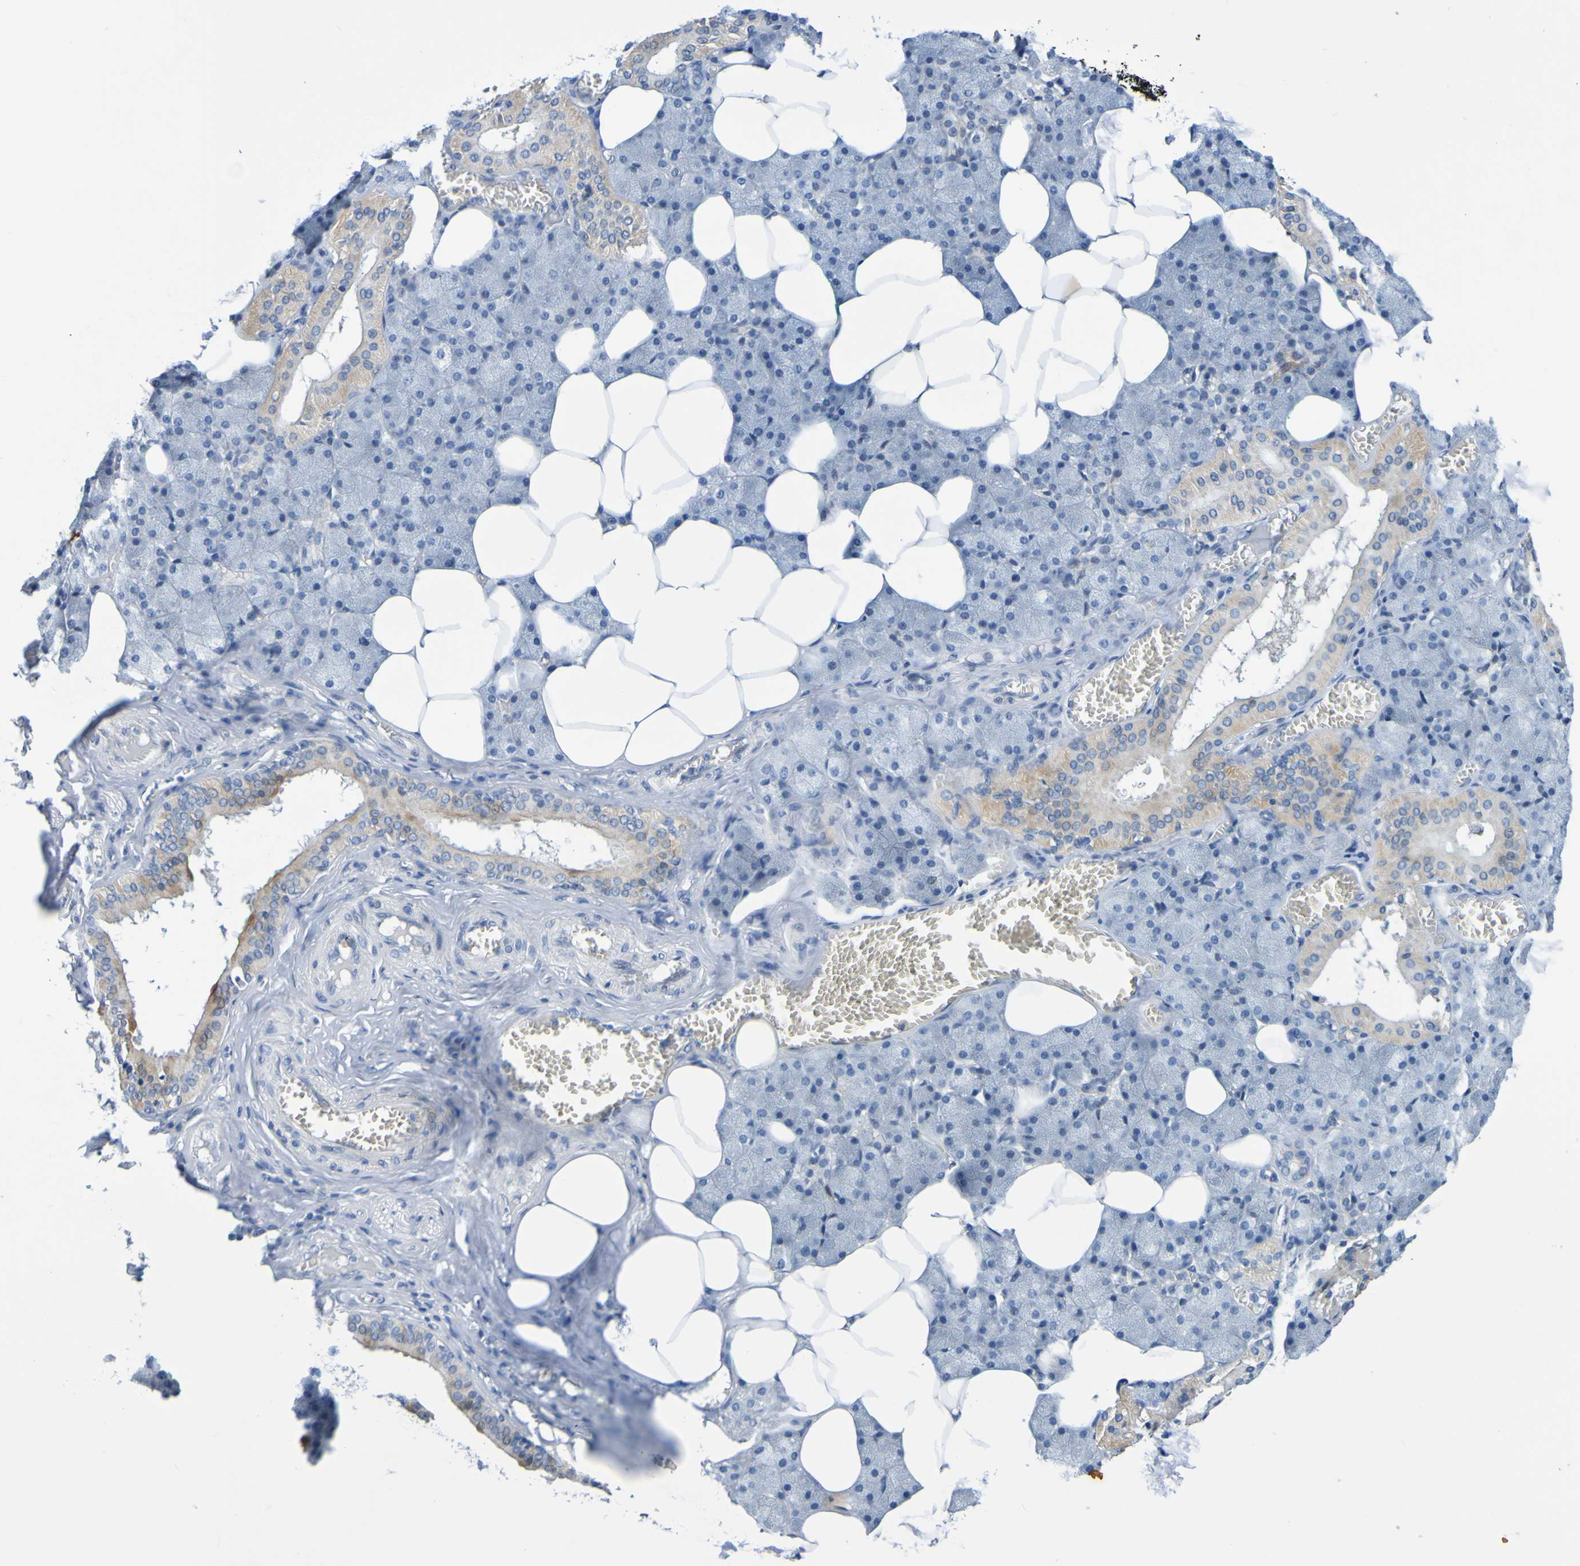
{"staining": {"intensity": "moderate", "quantity": "25%-75%", "location": "cytoplasmic/membranous"}, "tissue": "salivary gland", "cell_type": "Glandular cells", "image_type": "normal", "snomed": [{"axis": "morphology", "description": "Normal tissue, NOS"}, {"axis": "topography", "description": "Salivary gland"}], "caption": "Protein staining reveals moderate cytoplasmic/membranous positivity in approximately 25%-75% of glandular cells in unremarkable salivary gland.", "gene": "VMA21", "patient": {"sex": "male", "age": 62}}